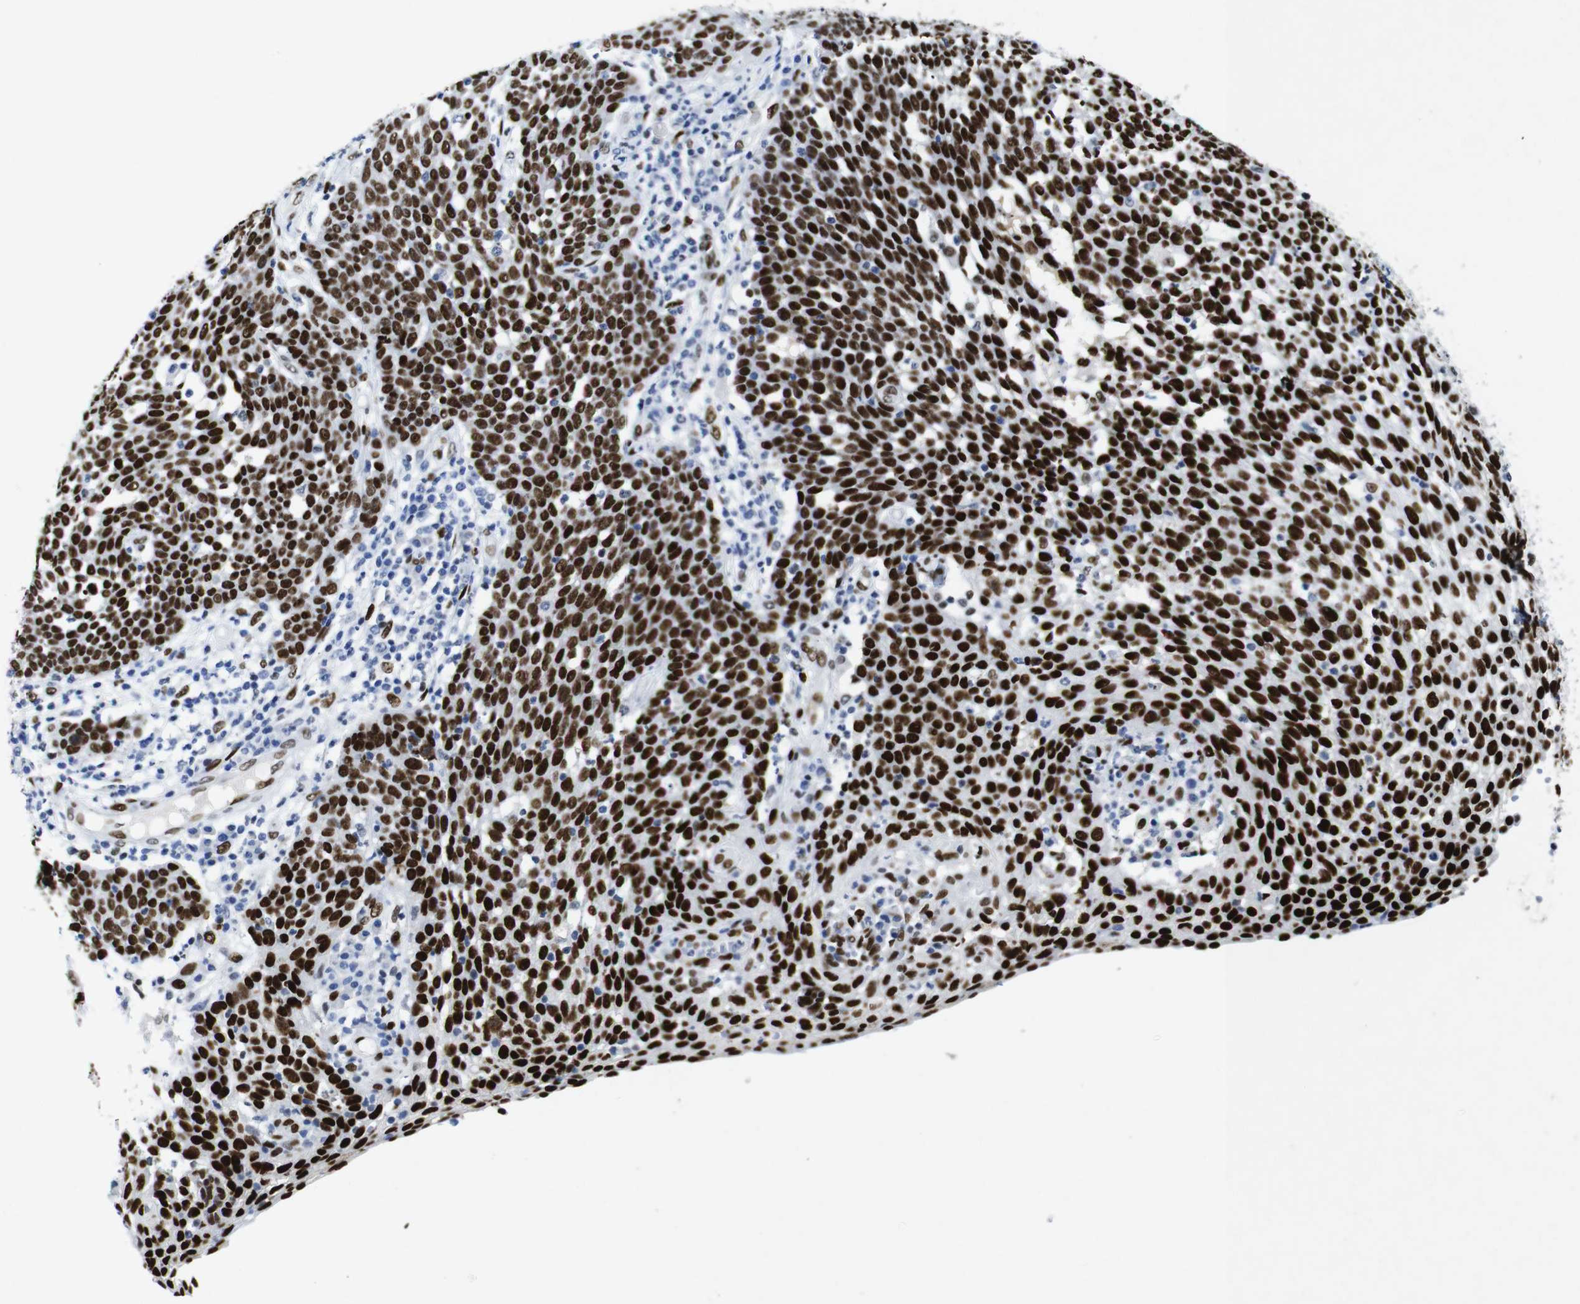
{"staining": {"intensity": "strong", "quantity": ">75%", "location": "nuclear"}, "tissue": "cervical cancer", "cell_type": "Tumor cells", "image_type": "cancer", "snomed": [{"axis": "morphology", "description": "Squamous cell carcinoma, NOS"}, {"axis": "topography", "description": "Cervix"}], "caption": "A brown stain labels strong nuclear expression of a protein in cervical squamous cell carcinoma tumor cells.", "gene": "FOSL2", "patient": {"sex": "female", "age": 34}}